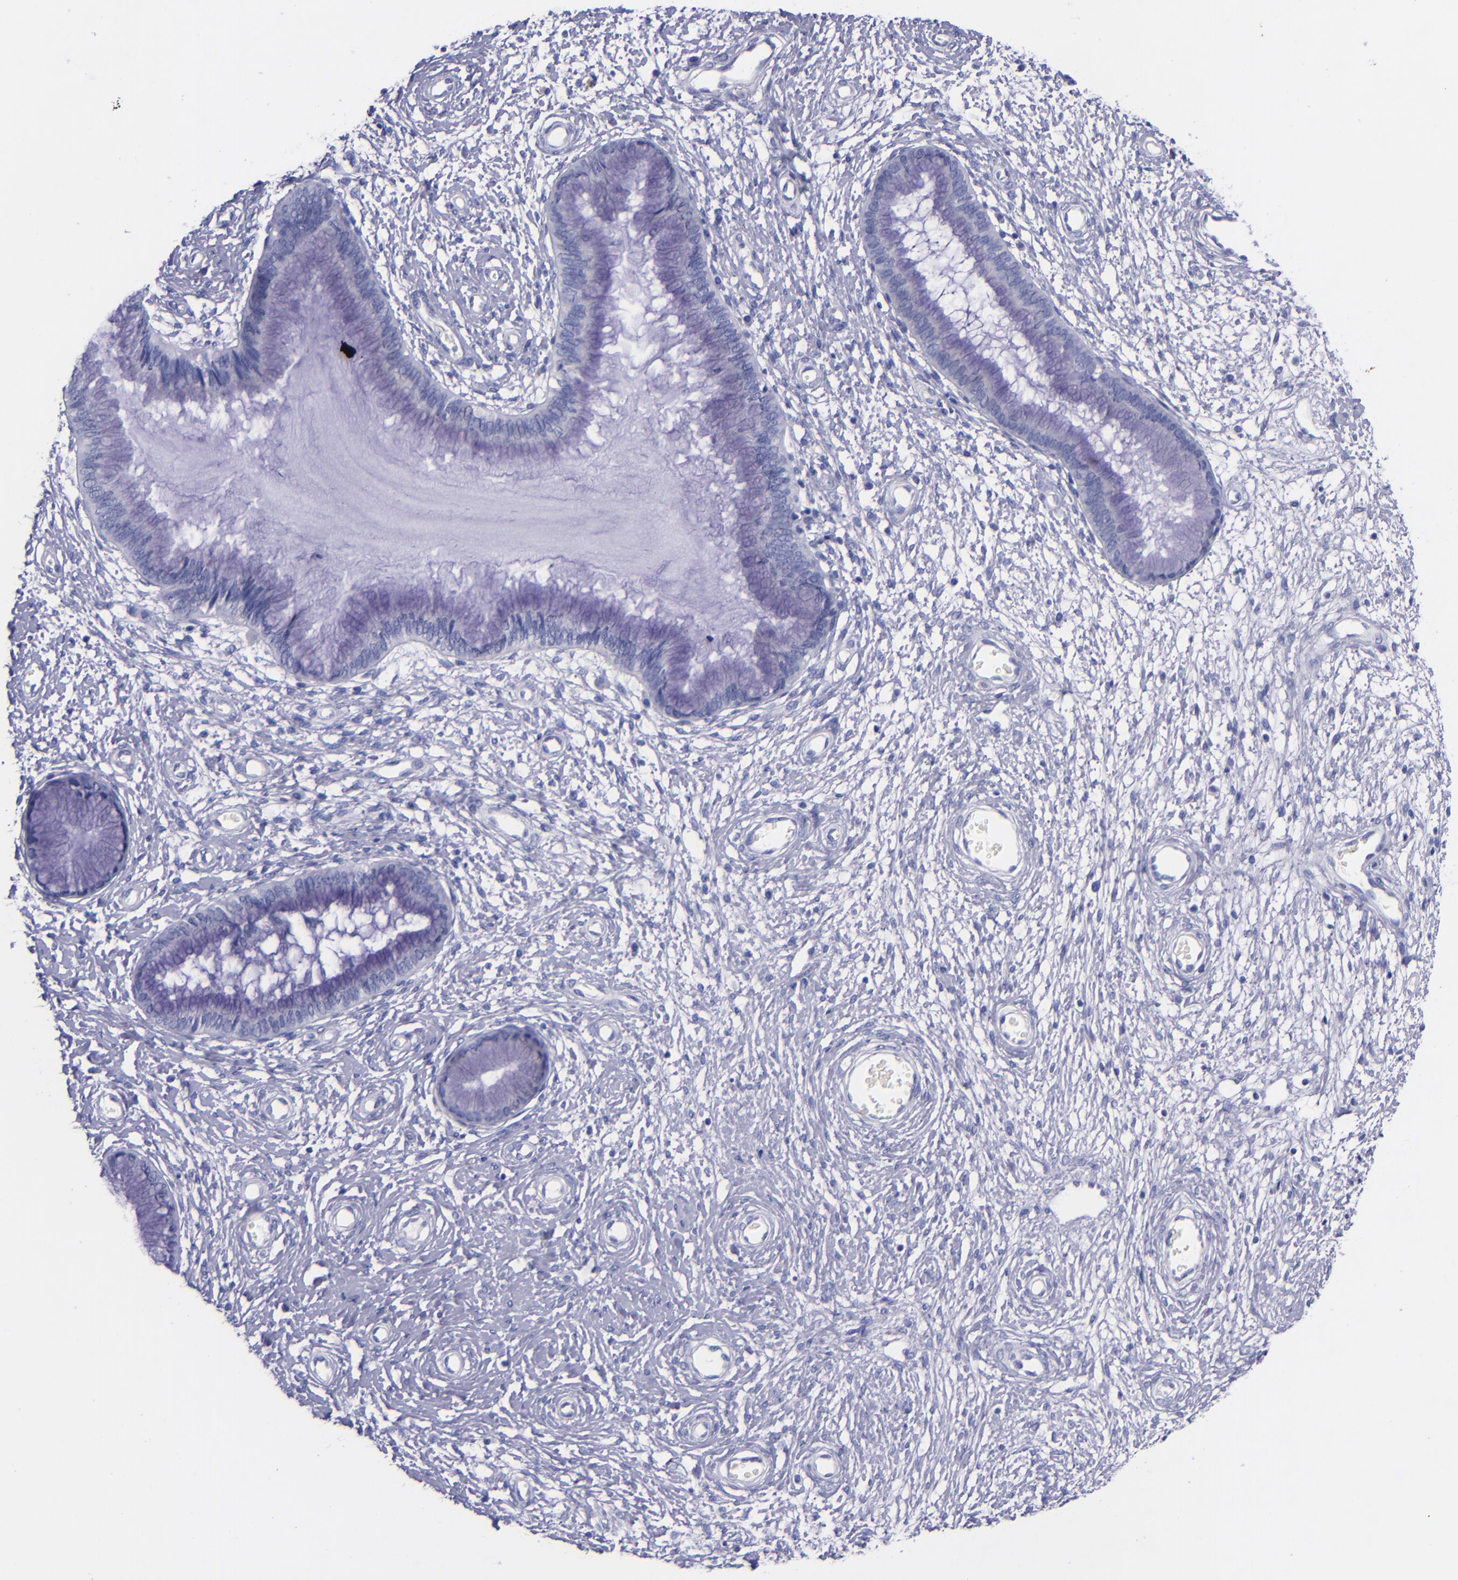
{"staining": {"intensity": "negative", "quantity": "none", "location": "none"}, "tissue": "cervix", "cell_type": "Glandular cells", "image_type": "normal", "snomed": [{"axis": "morphology", "description": "Normal tissue, NOS"}, {"axis": "topography", "description": "Cervix"}], "caption": "Protein analysis of benign cervix demonstrates no significant positivity in glandular cells. (DAB immunohistochemistry (IHC) with hematoxylin counter stain).", "gene": "SV2A", "patient": {"sex": "female", "age": 55}}